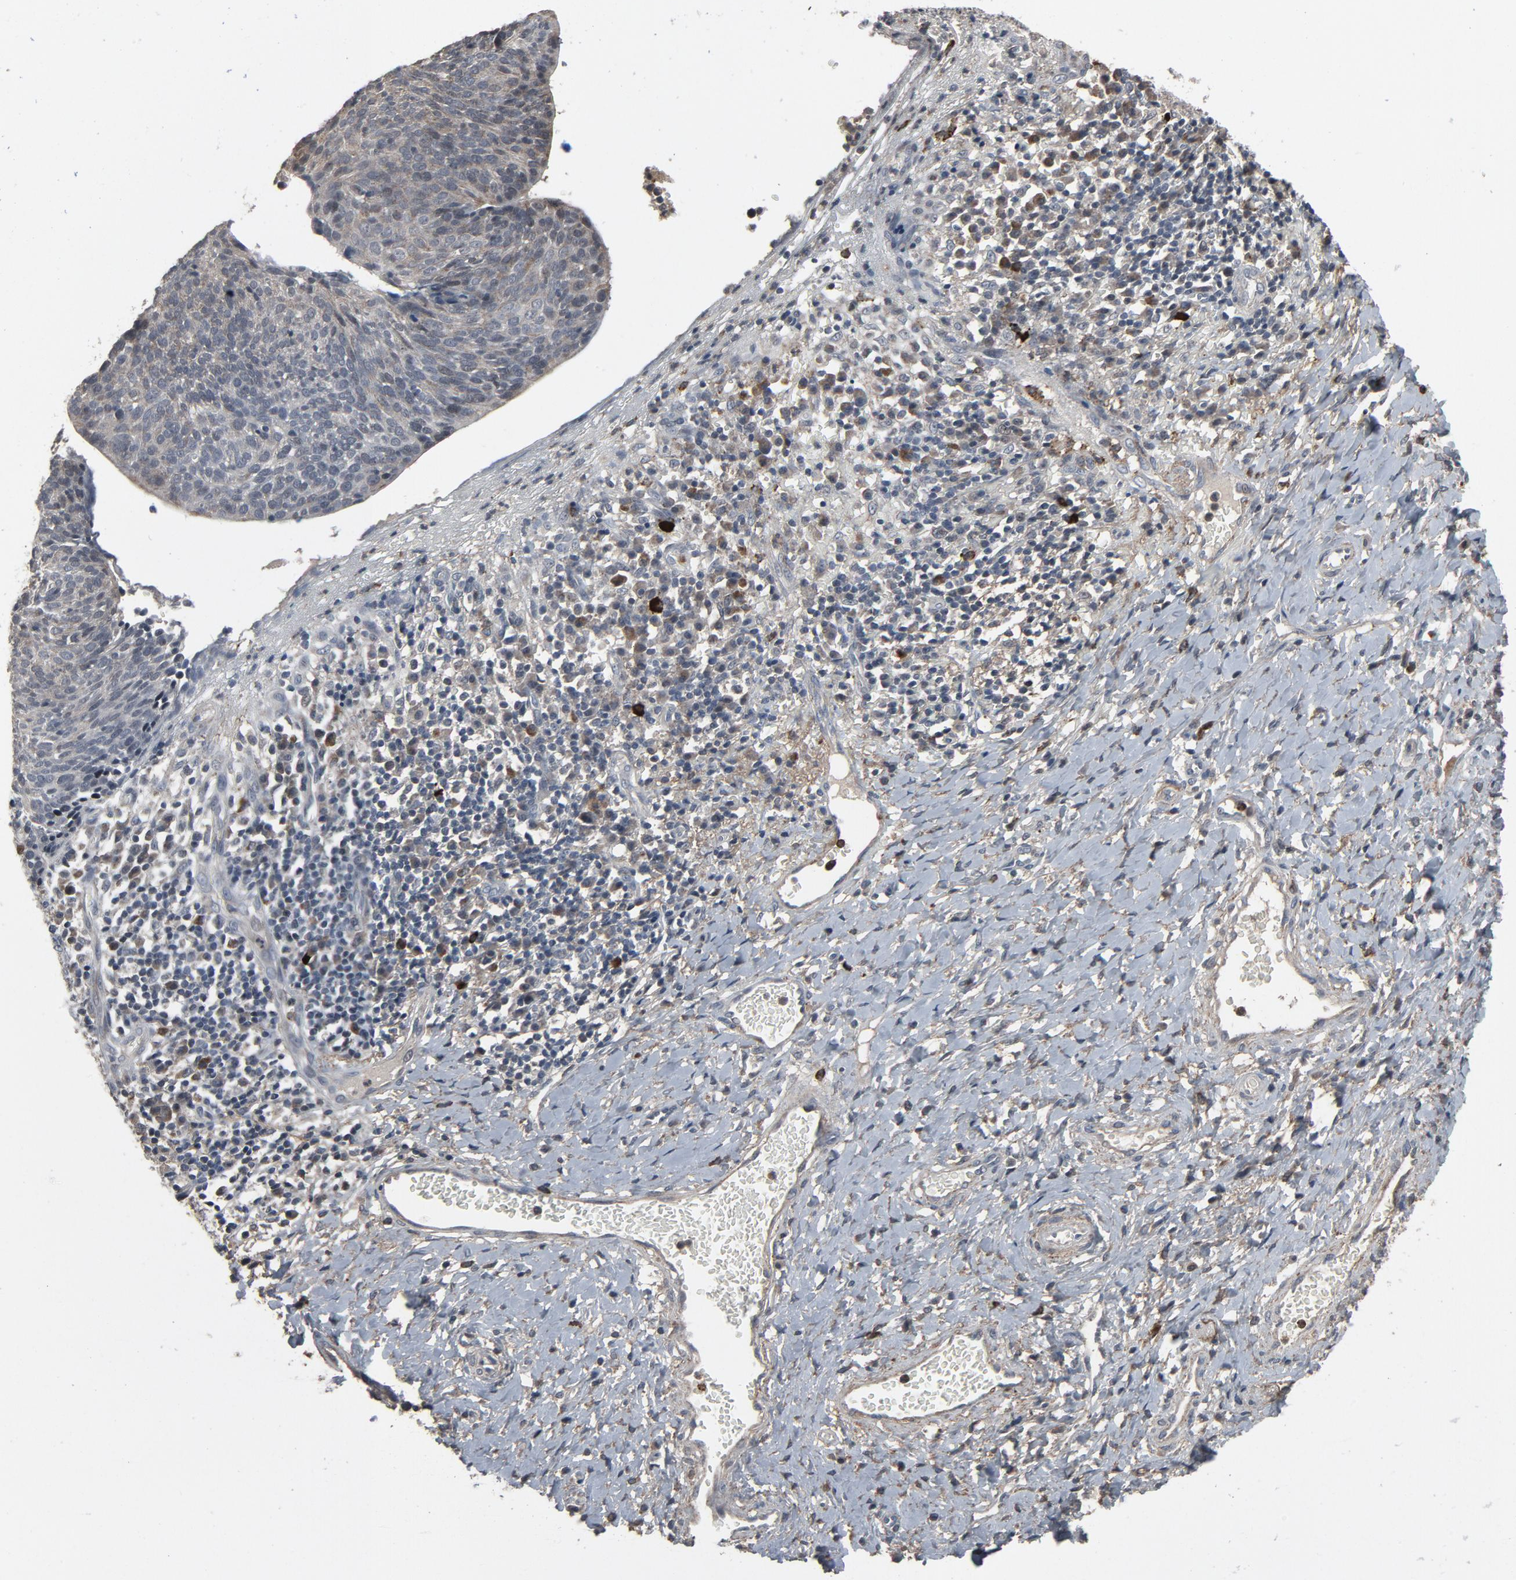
{"staining": {"intensity": "negative", "quantity": "none", "location": "none"}, "tissue": "cervical cancer", "cell_type": "Tumor cells", "image_type": "cancer", "snomed": [{"axis": "morphology", "description": "Normal tissue, NOS"}, {"axis": "morphology", "description": "Squamous cell carcinoma, NOS"}, {"axis": "topography", "description": "Cervix"}], "caption": "This image is of cervical cancer (squamous cell carcinoma) stained with immunohistochemistry (IHC) to label a protein in brown with the nuclei are counter-stained blue. There is no positivity in tumor cells.", "gene": "PDZD4", "patient": {"sex": "female", "age": 39}}